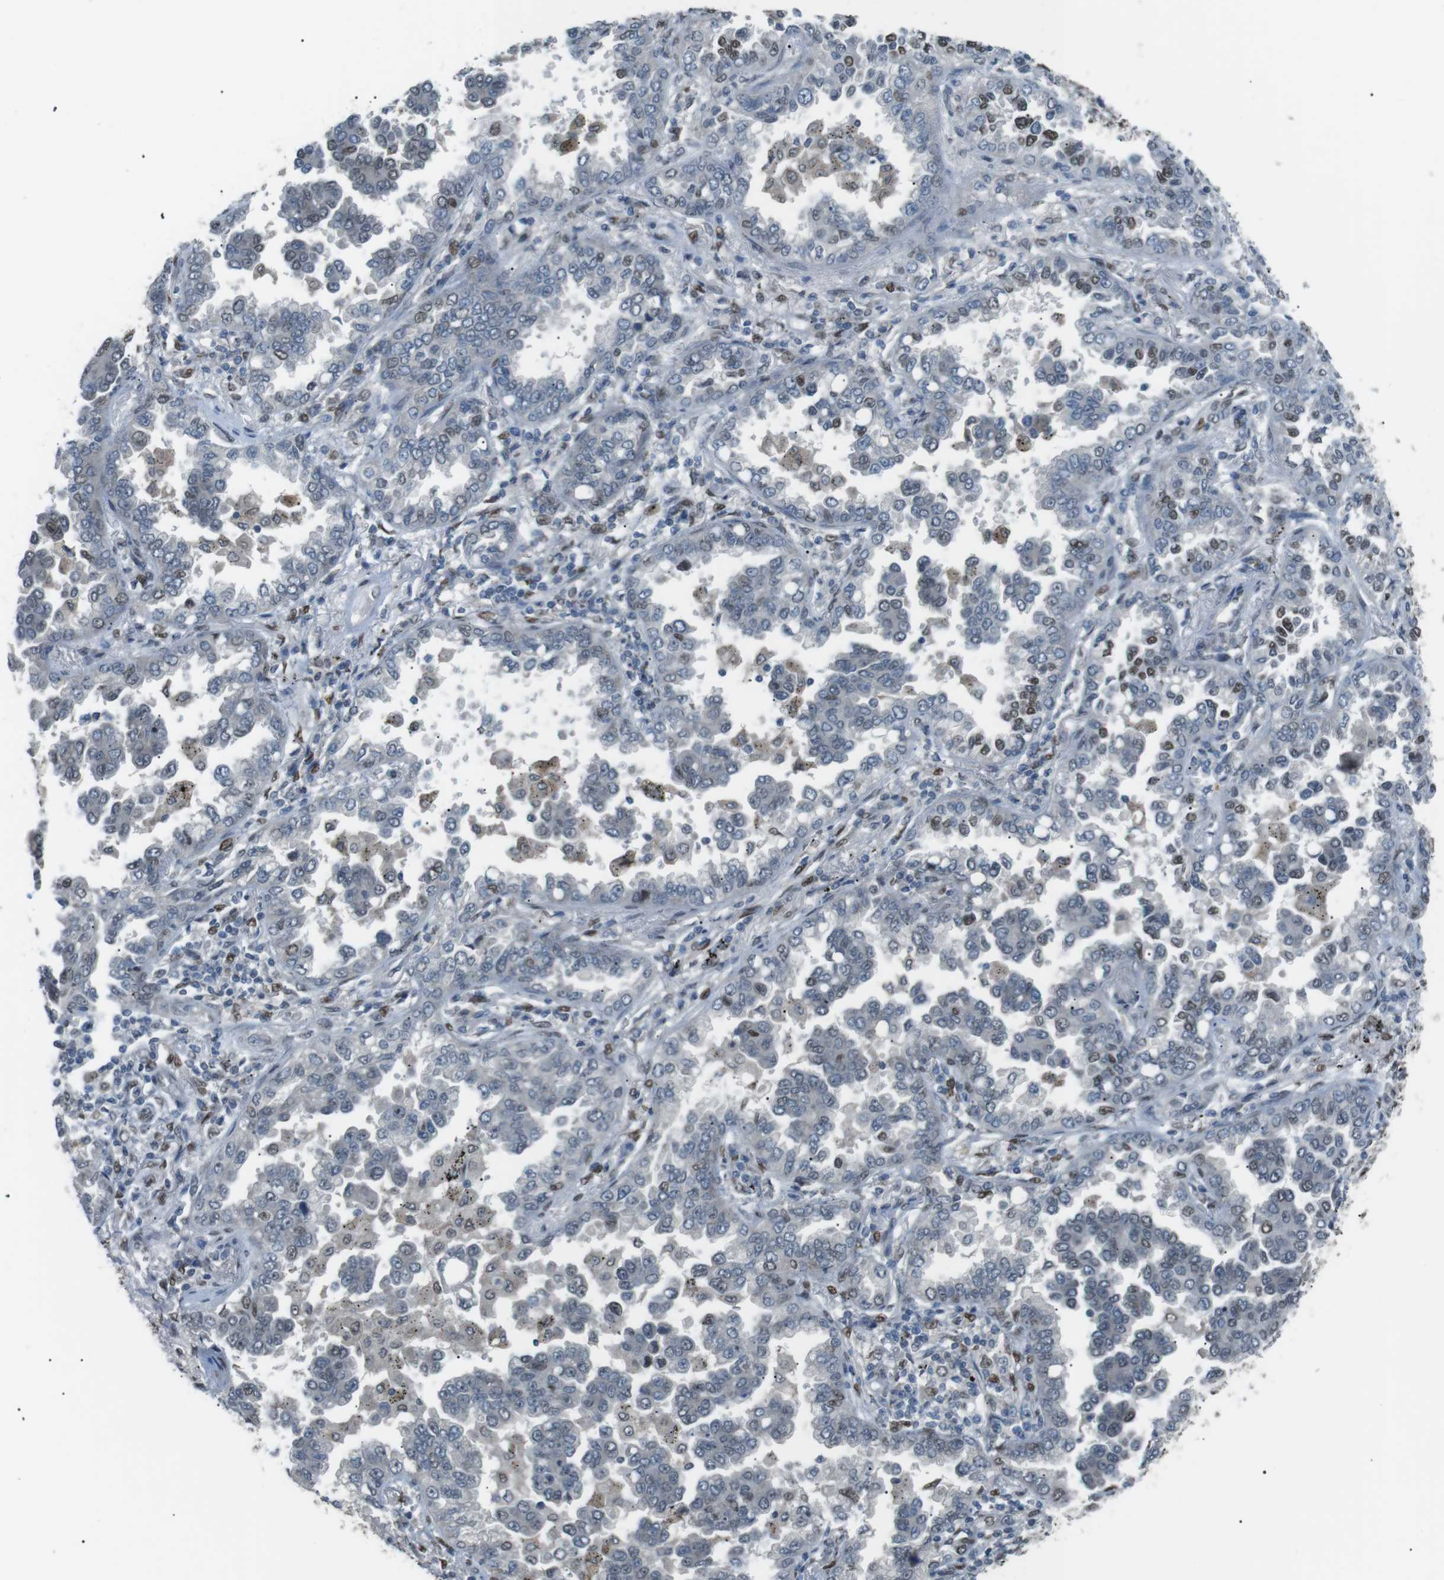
{"staining": {"intensity": "weak", "quantity": "25%-75%", "location": "nuclear"}, "tissue": "lung cancer", "cell_type": "Tumor cells", "image_type": "cancer", "snomed": [{"axis": "morphology", "description": "Normal tissue, NOS"}, {"axis": "morphology", "description": "Adenocarcinoma, NOS"}, {"axis": "topography", "description": "Lung"}], "caption": "Lung cancer stained with a protein marker demonstrates weak staining in tumor cells.", "gene": "SRPK2", "patient": {"sex": "male", "age": 59}}